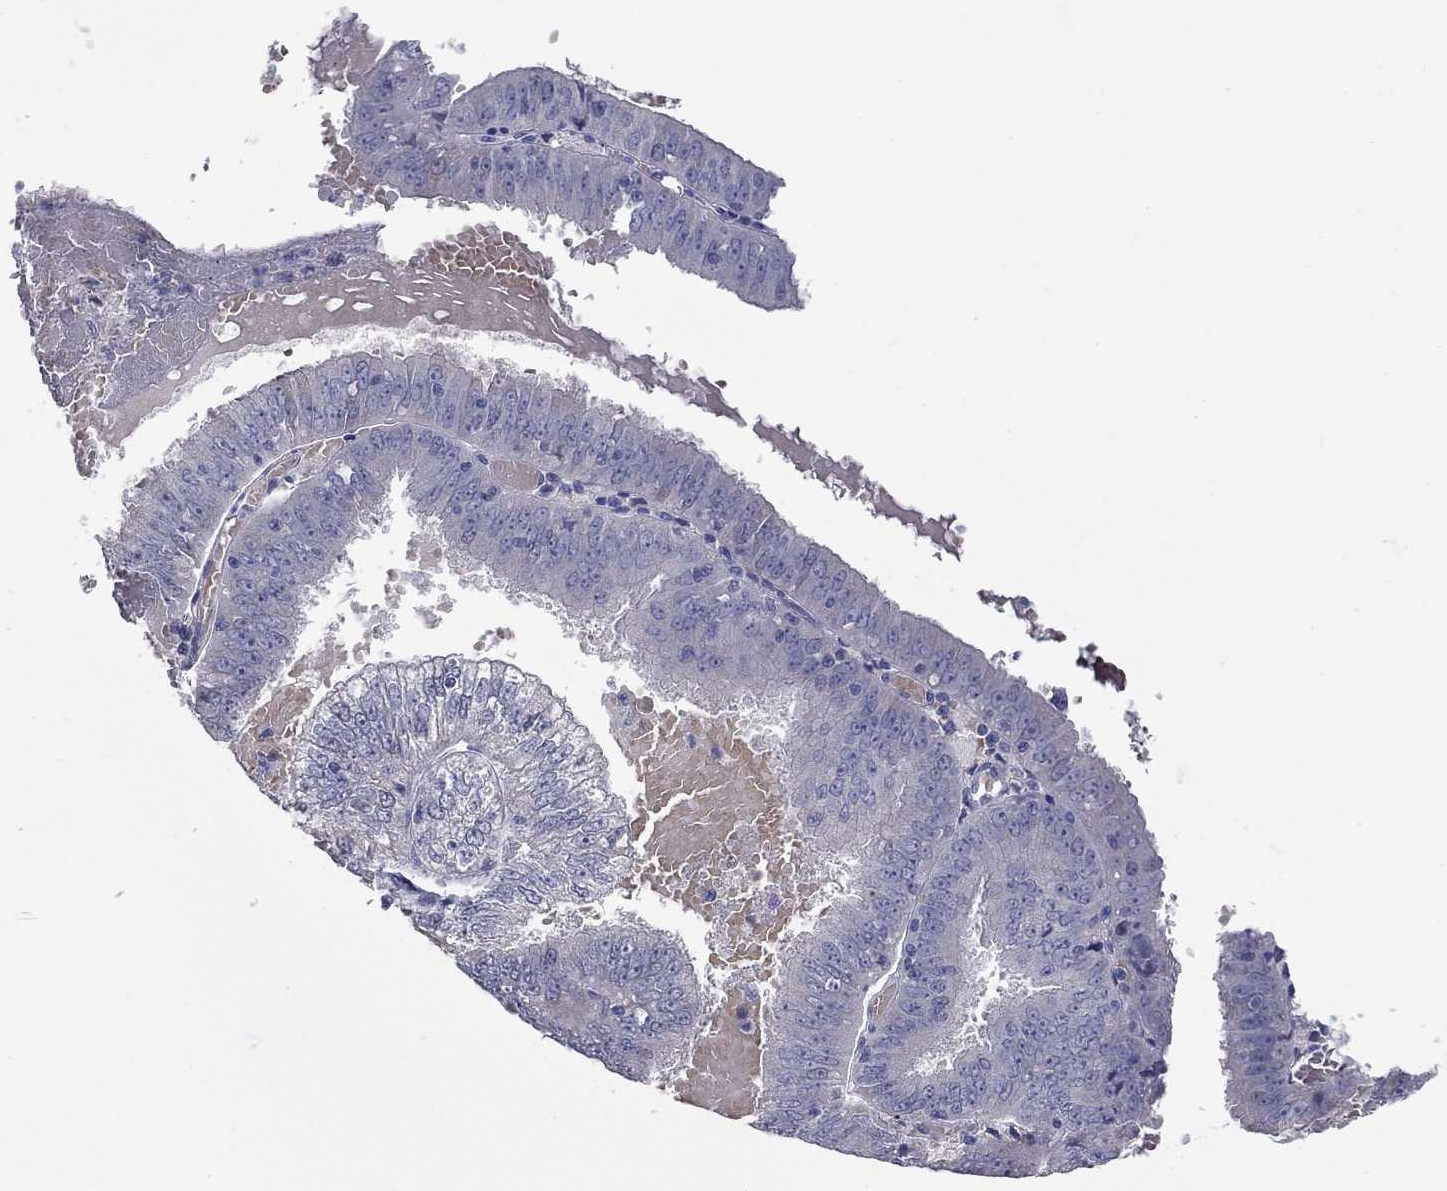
{"staining": {"intensity": "negative", "quantity": "none", "location": "none"}, "tissue": "endometrial cancer", "cell_type": "Tumor cells", "image_type": "cancer", "snomed": [{"axis": "morphology", "description": "Adenocarcinoma, NOS"}, {"axis": "topography", "description": "Endometrium"}], "caption": "A histopathology image of human endometrial adenocarcinoma is negative for staining in tumor cells. The staining is performed using DAB brown chromogen with nuclei counter-stained in using hematoxylin.", "gene": "UNC119B", "patient": {"sex": "female", "age": 66}}